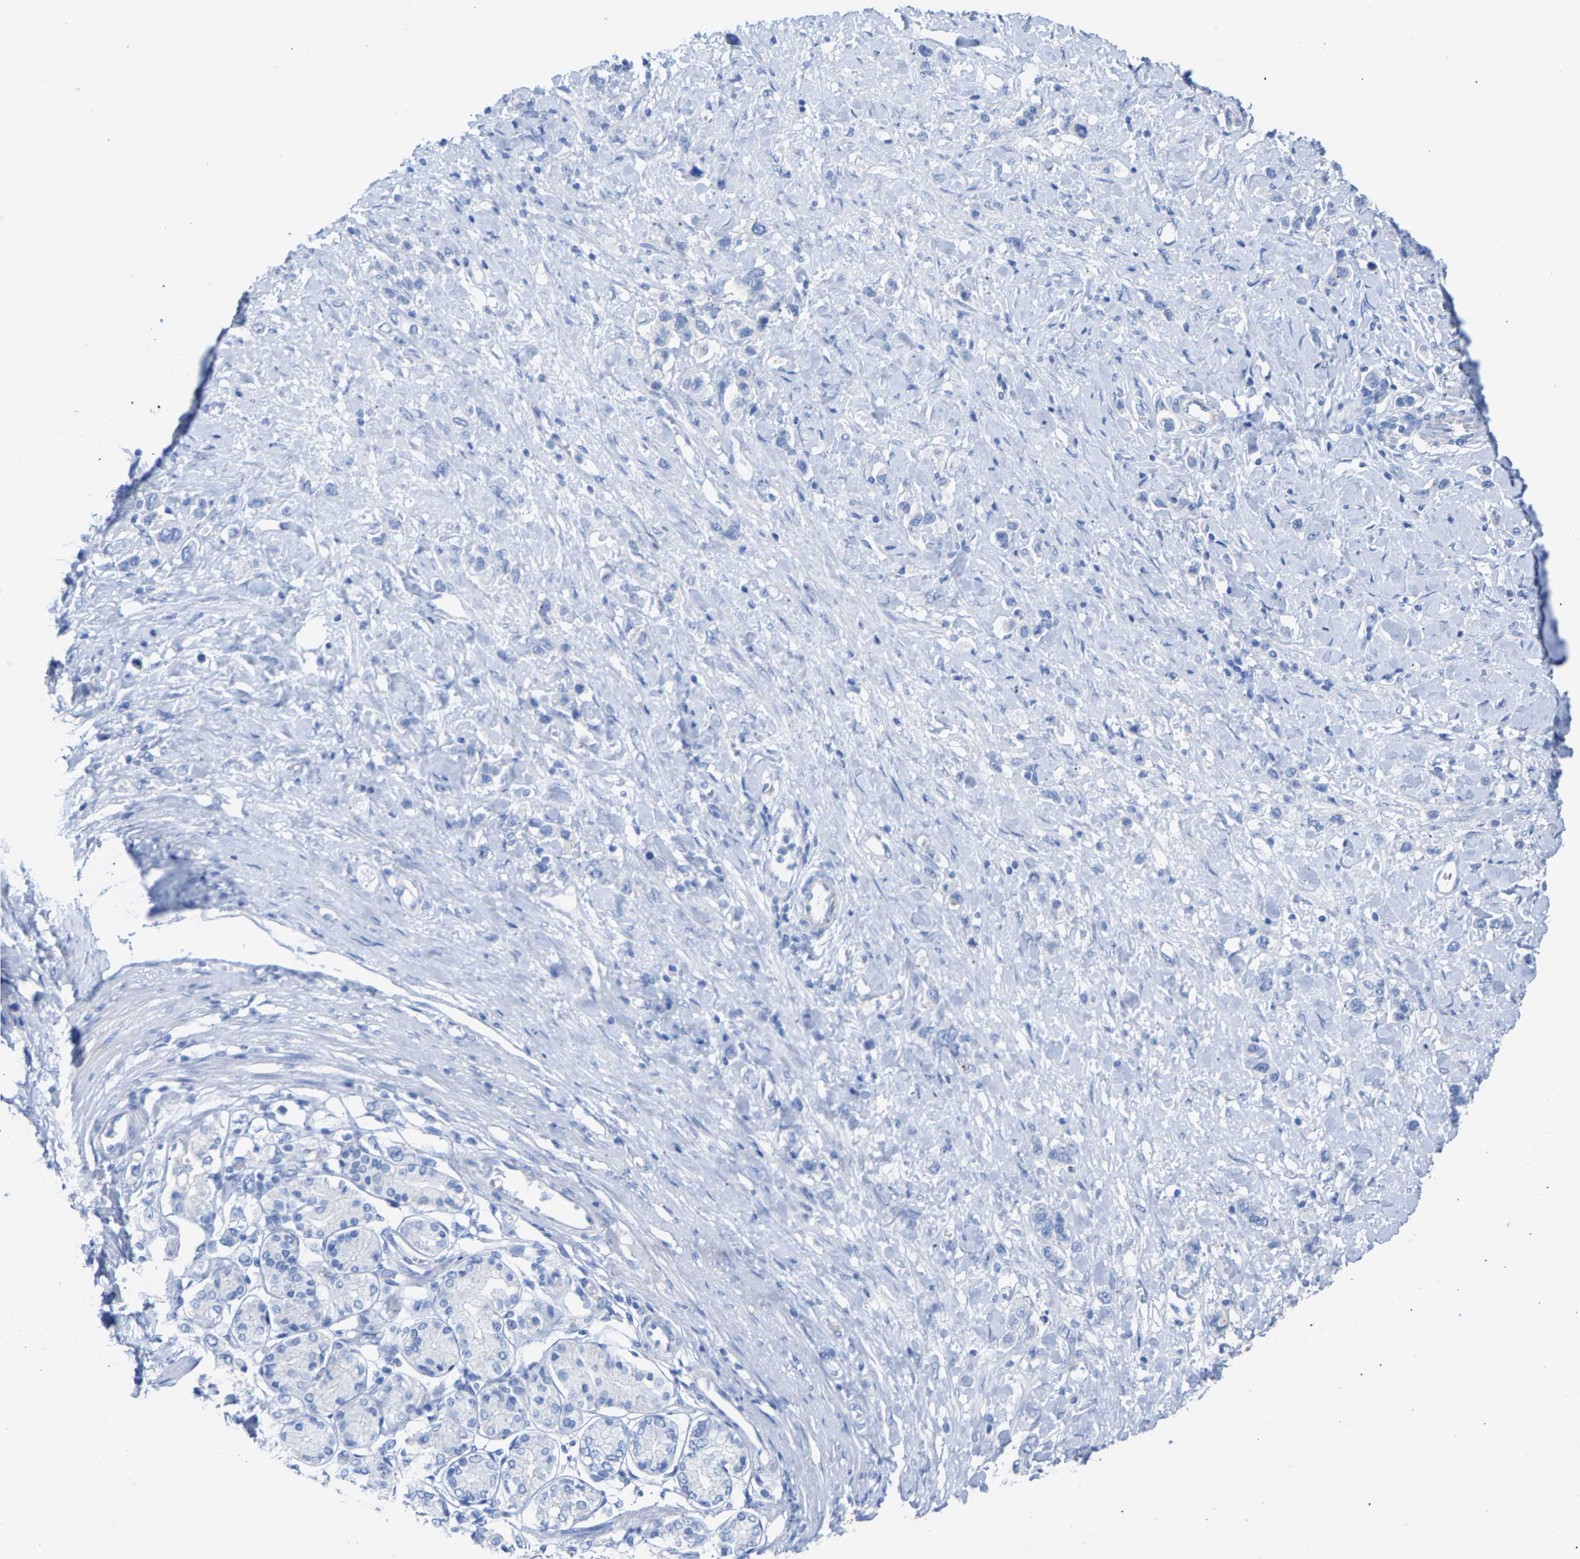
{"staining": {"intensity": "negative", "quantity": "none", "location": "none"}, "tissue": "stomach cancer", "cell_type": "Tumor cells", "image_type": "cancer", "snomed": [{"axis": "morphology", "description": "Adenocarcinoma, NOS"}, {"axis": "topography", "description": "Stomach"}], "caption": "A micrograph of human adenocarcinoma (stomach) is negative for staining in tumor cells.", "gene": "CPA1", "patient": {"sex": "female", "age": 65}}